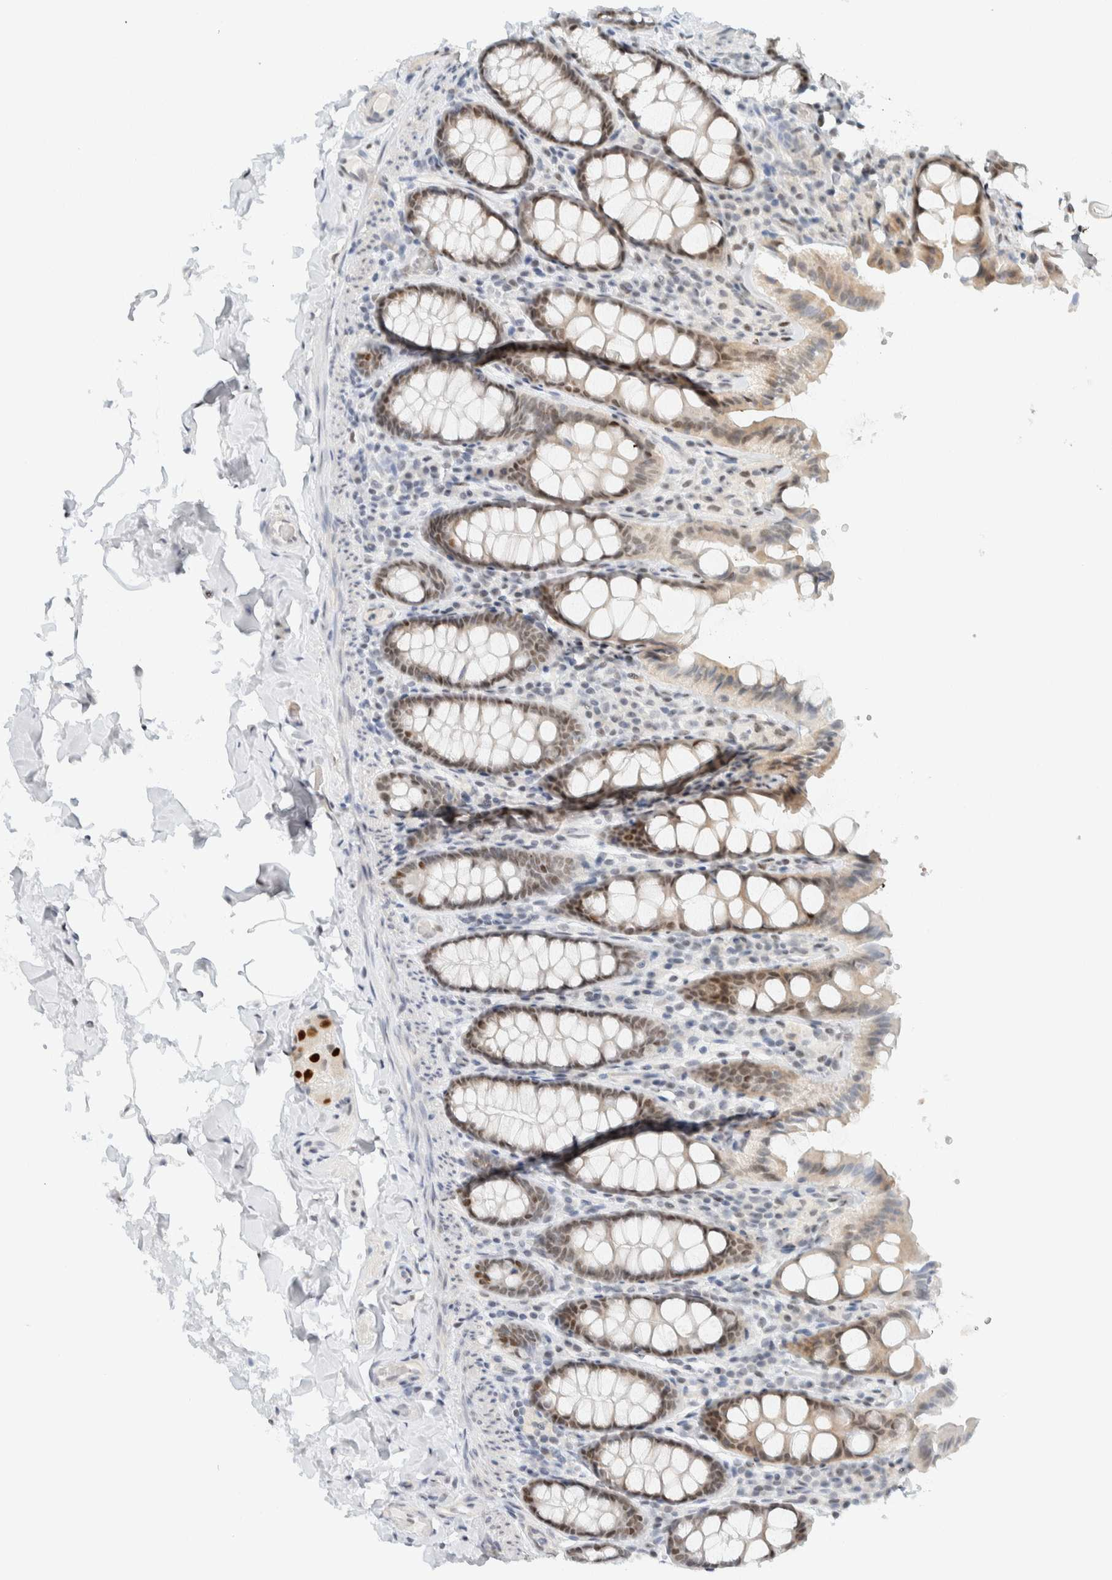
{"staining": {"intensity": "moderate", "quantity": ">75%", "location": "nuclear"}, "tissue": "colon", "cell_type": "Endothelial cells", "image_type": "normal", "snomed": [{"axis": "morphology", "description": "Normal tissue, NOS"}, {"axis": "topography", "description": "Colon"}, {"axis": "topography", "description": "Peripheral nerve tissue"}], "caption": "Immunohistochemical staining of unremarkable colon demonstrates >75% levels of moderate nuclear protein positivity in approximately >75% of endothelial cells.", "gene": "ZNF683", "patient": {"sex": "female", "age": 61}}